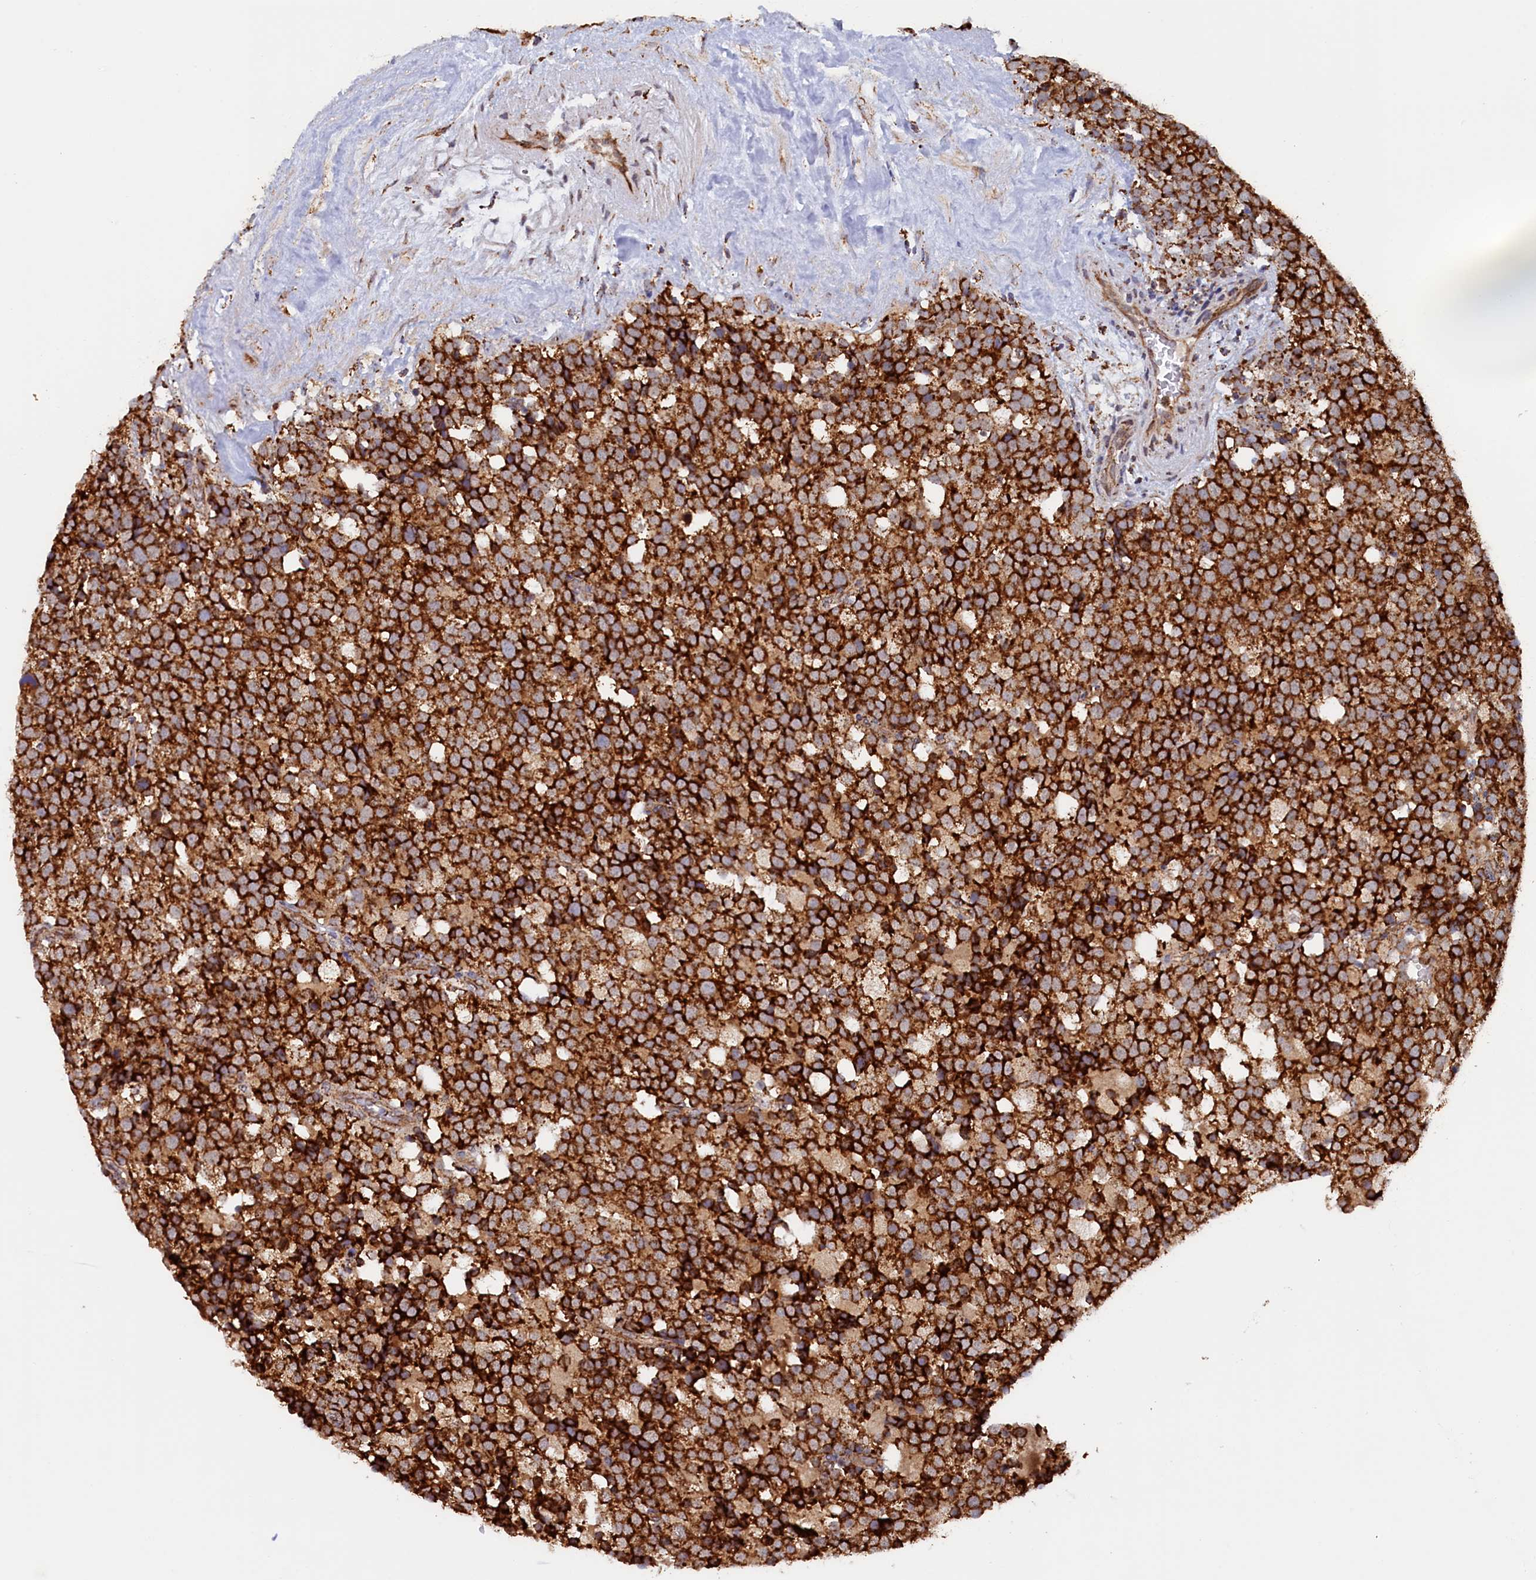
{"staining": {"intensity": "strong", "quantity": ">75%", "location": "cytoplasmic/membranous"}, "tissue": "testis cancer", "cell_type": "Tumor cells", "image_type": "cancer", "snomed": [{"axis": "morphology", "description": "Seminoma, NOS"}, {"axis": "topography", "description": "Testis"}], "caption": "This image shows immunohistochemistry staining of testis cancer, with high strong cytoplasmic/membranous expression in approximately >75% of tumor cells.", "gene": "UBE3B", "patient": {"sex": "male", "age": 71}}